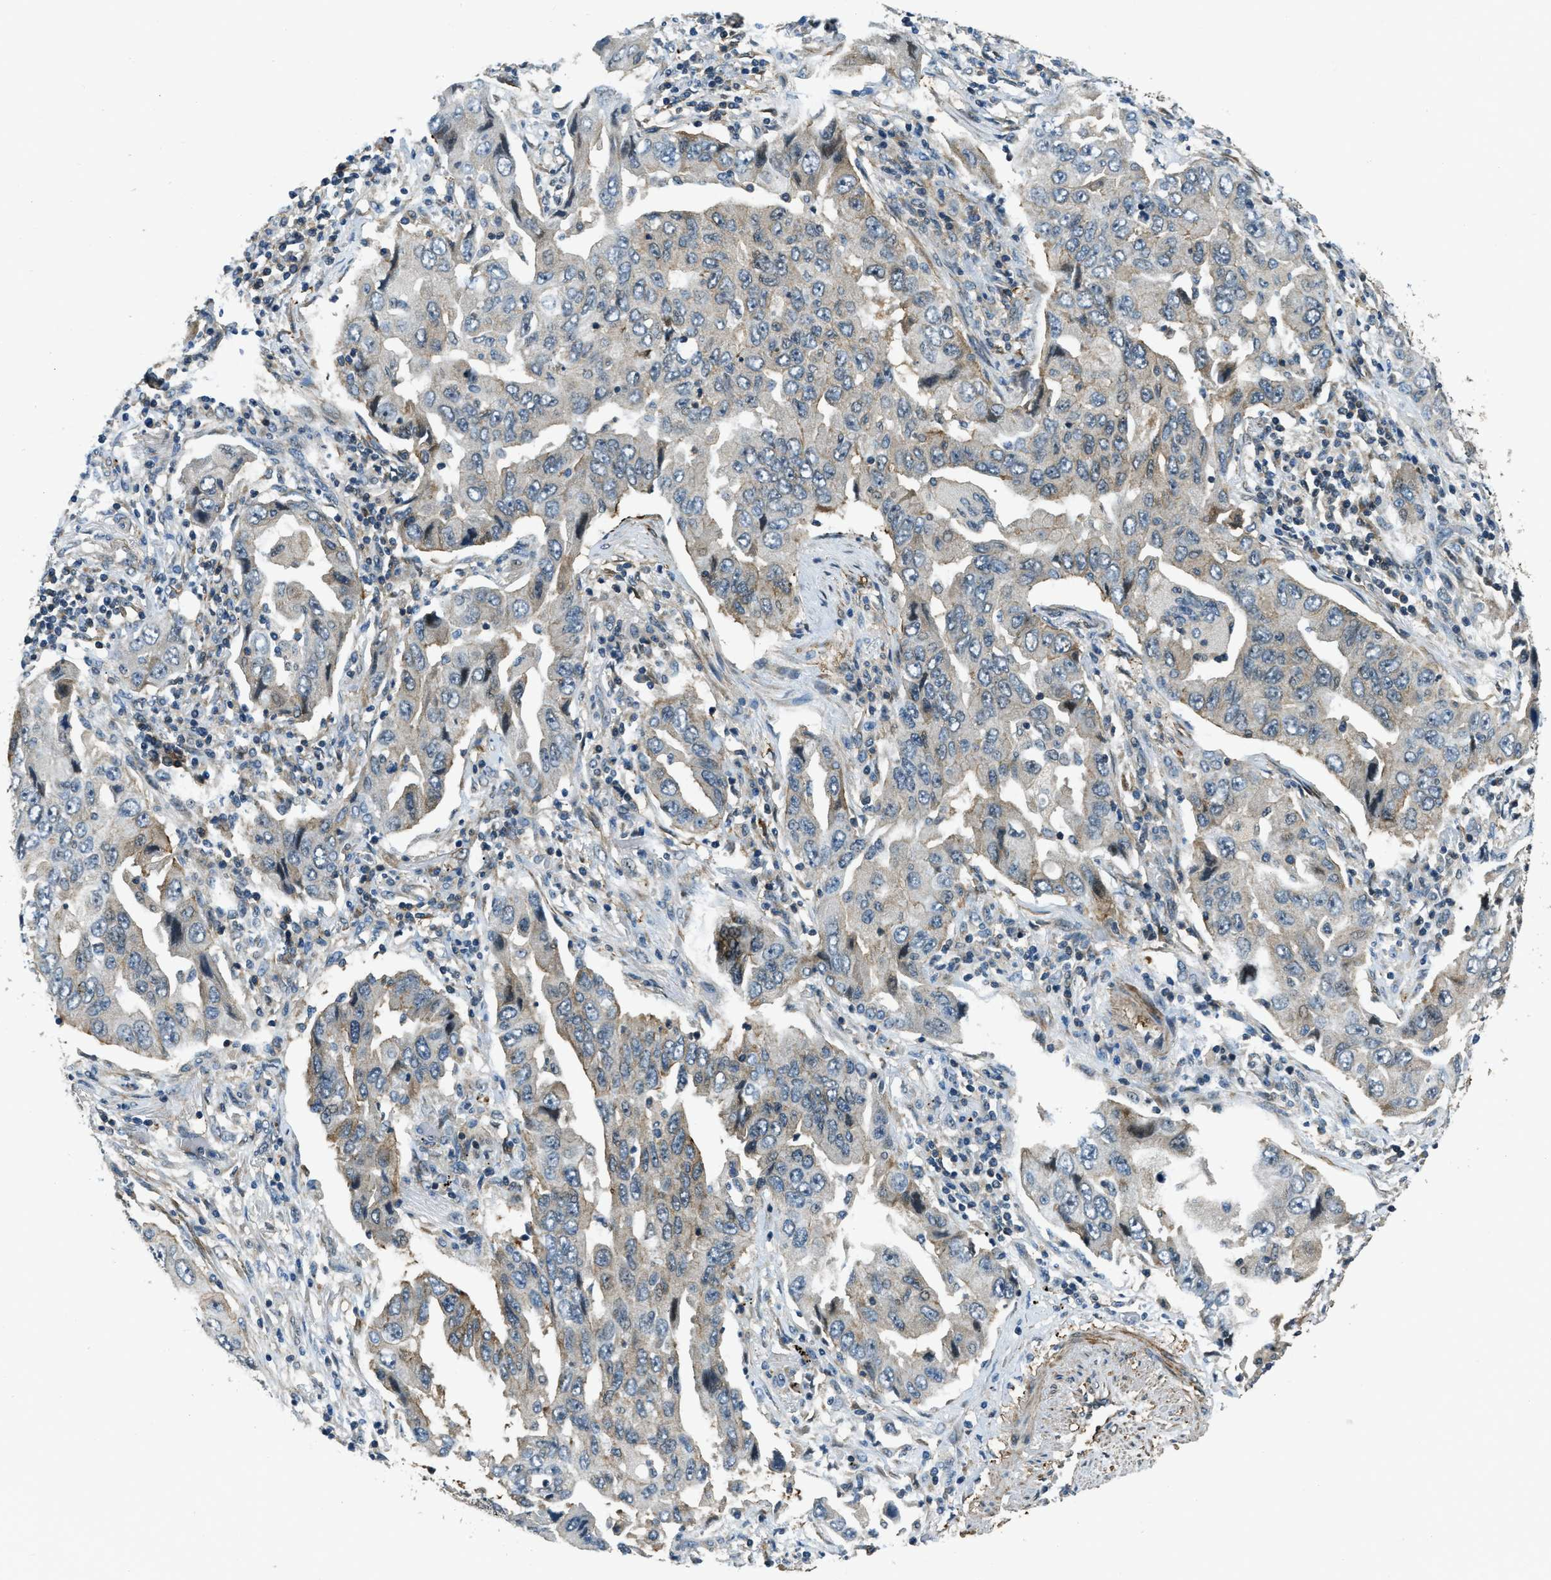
{"staining": {"intensity": "weak", "quantity": "<25%", "location": "cytoplasmic/membranous"}, "tissue": "lung cancer", "cell_type": "Tumor cells", "image_type": "cancer", "snomed": [{"axis": "morphology", "description": "Adenocarcinoma, NOS"}, {"axis": "topography", "description": "Lung"}], "caption": "The histopathology image demonstrates no significant staining in tumor cells of adenocarcinoma (lung).", "gene": "NUDCD3", "patient": {"sex": "female", "age": 65}}